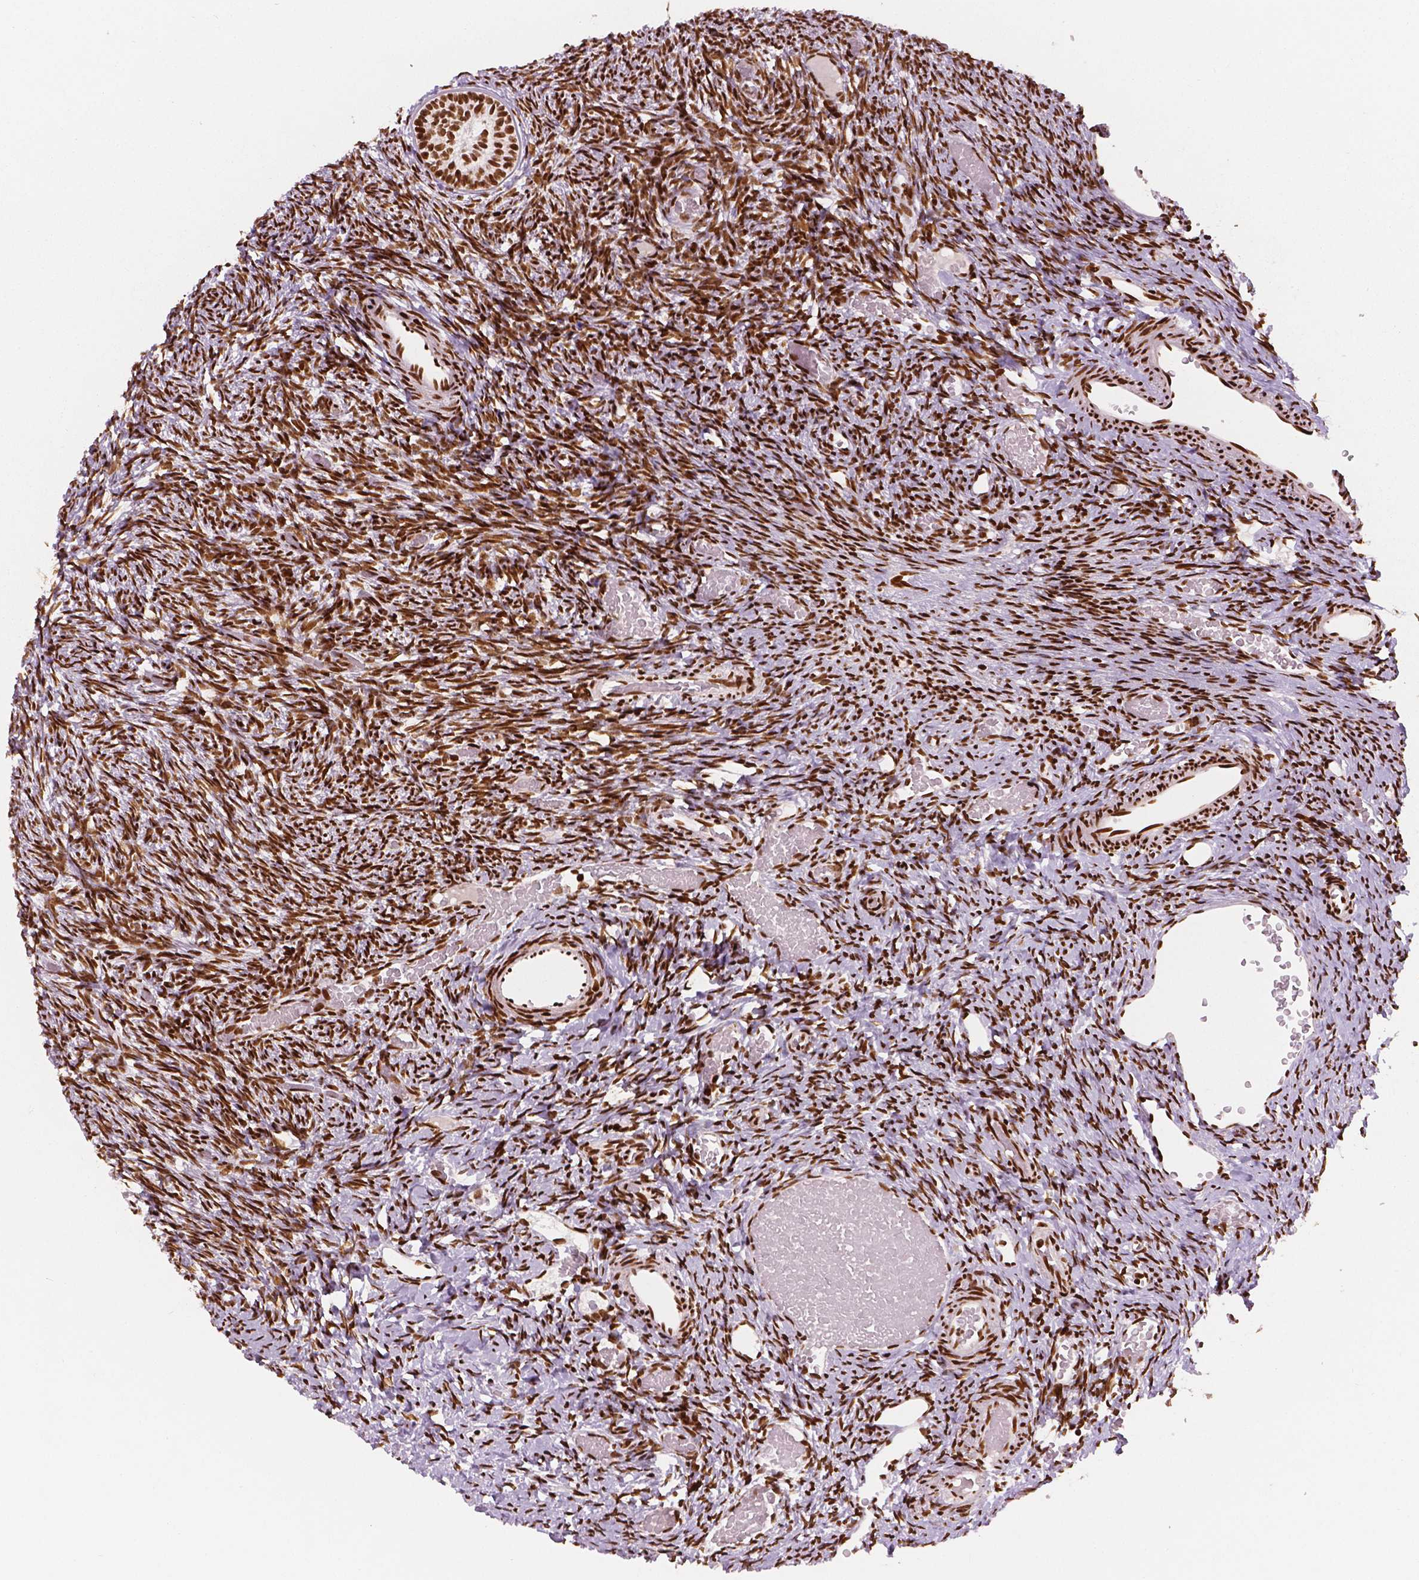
{"staining": {"intensity": "strong", "quantity": ">75%", "location": "nuclear"}, "tissue": "ovary", "cell_type": "Follicle cells", "image_type": "normal", "snomed": [{"axis": "morphology", "description": "Normal tissue, NOS"}, {"axis": "topography", "description": "Ovary"}], "caption": "Protein analysis of unremarkable ovary demonstrates strong nuclear positivity in about >75% of follicle cells. (Brightfield microscopy of DAB IHC at high magnification).", "gene": "BRD4", "patient": {"sex": "female", "age": 39}}